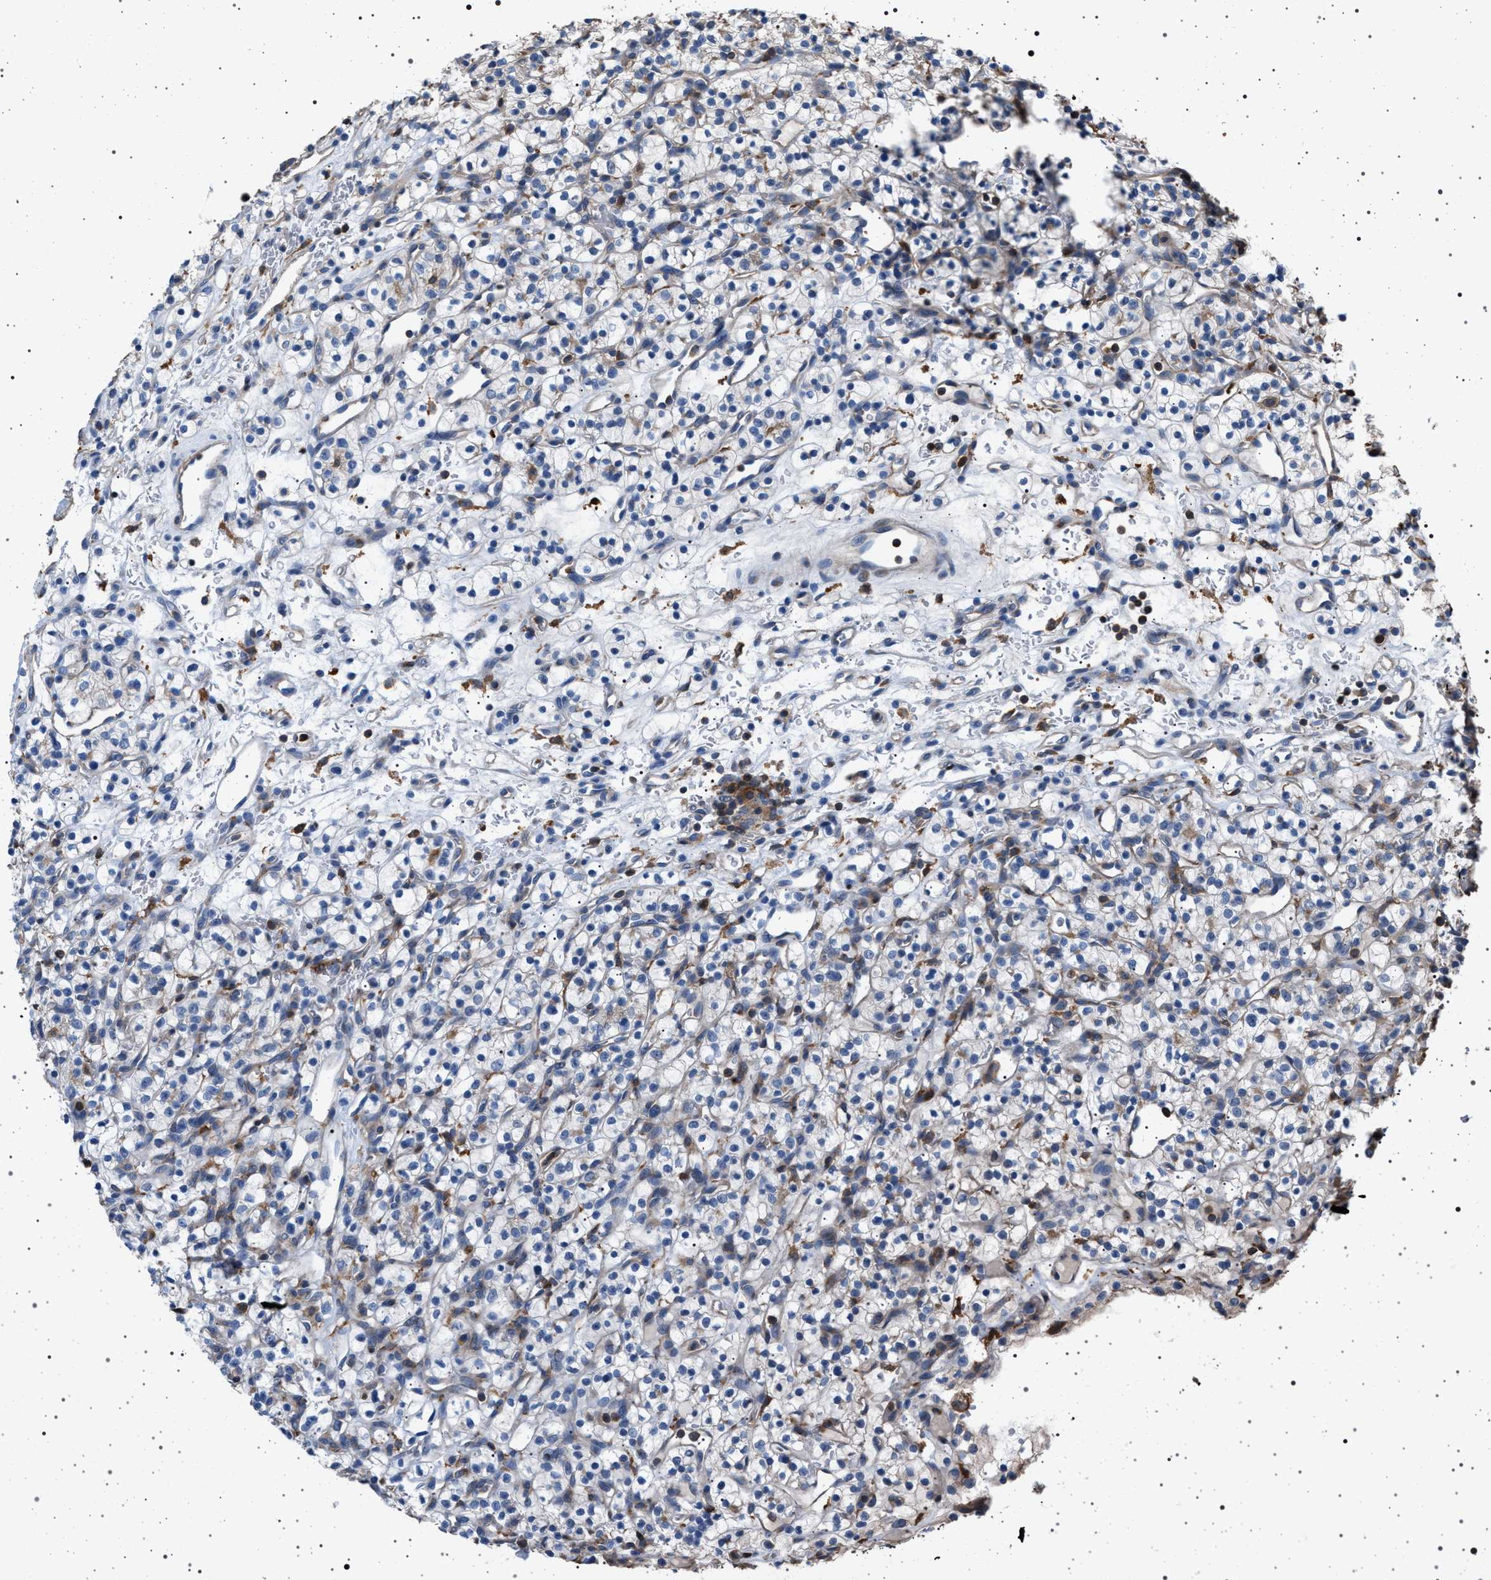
{"staining": {"intensity": "negative", "quantity": "none", "location": "none"}, "tissue": "renal cancer", "cell_type": "Tumor cells", "image_type": "cancer", "snomed": [{"axis": "morphology", "description": "Adenocarcinoma, NOS"}, {"axis": "topography", "description": "Kidney"}], "caption": "Immunohistochemistry (IHC) histopathology image of neoplastic tissue: renal cancer (adenocarcinoma) stained with DAB (3,3'-diaminobenzidine) reveals no significant protein expression in tumor cells. The staining was performed using DAB (3,3'-diaminobenzidine) to visualize the protein expression in brown, while the nuclei were stained in blue with hematoxylin (Magnification: 20x).", "gene": "SMAP2", "patient": {"sex": "female", "age": 57}}